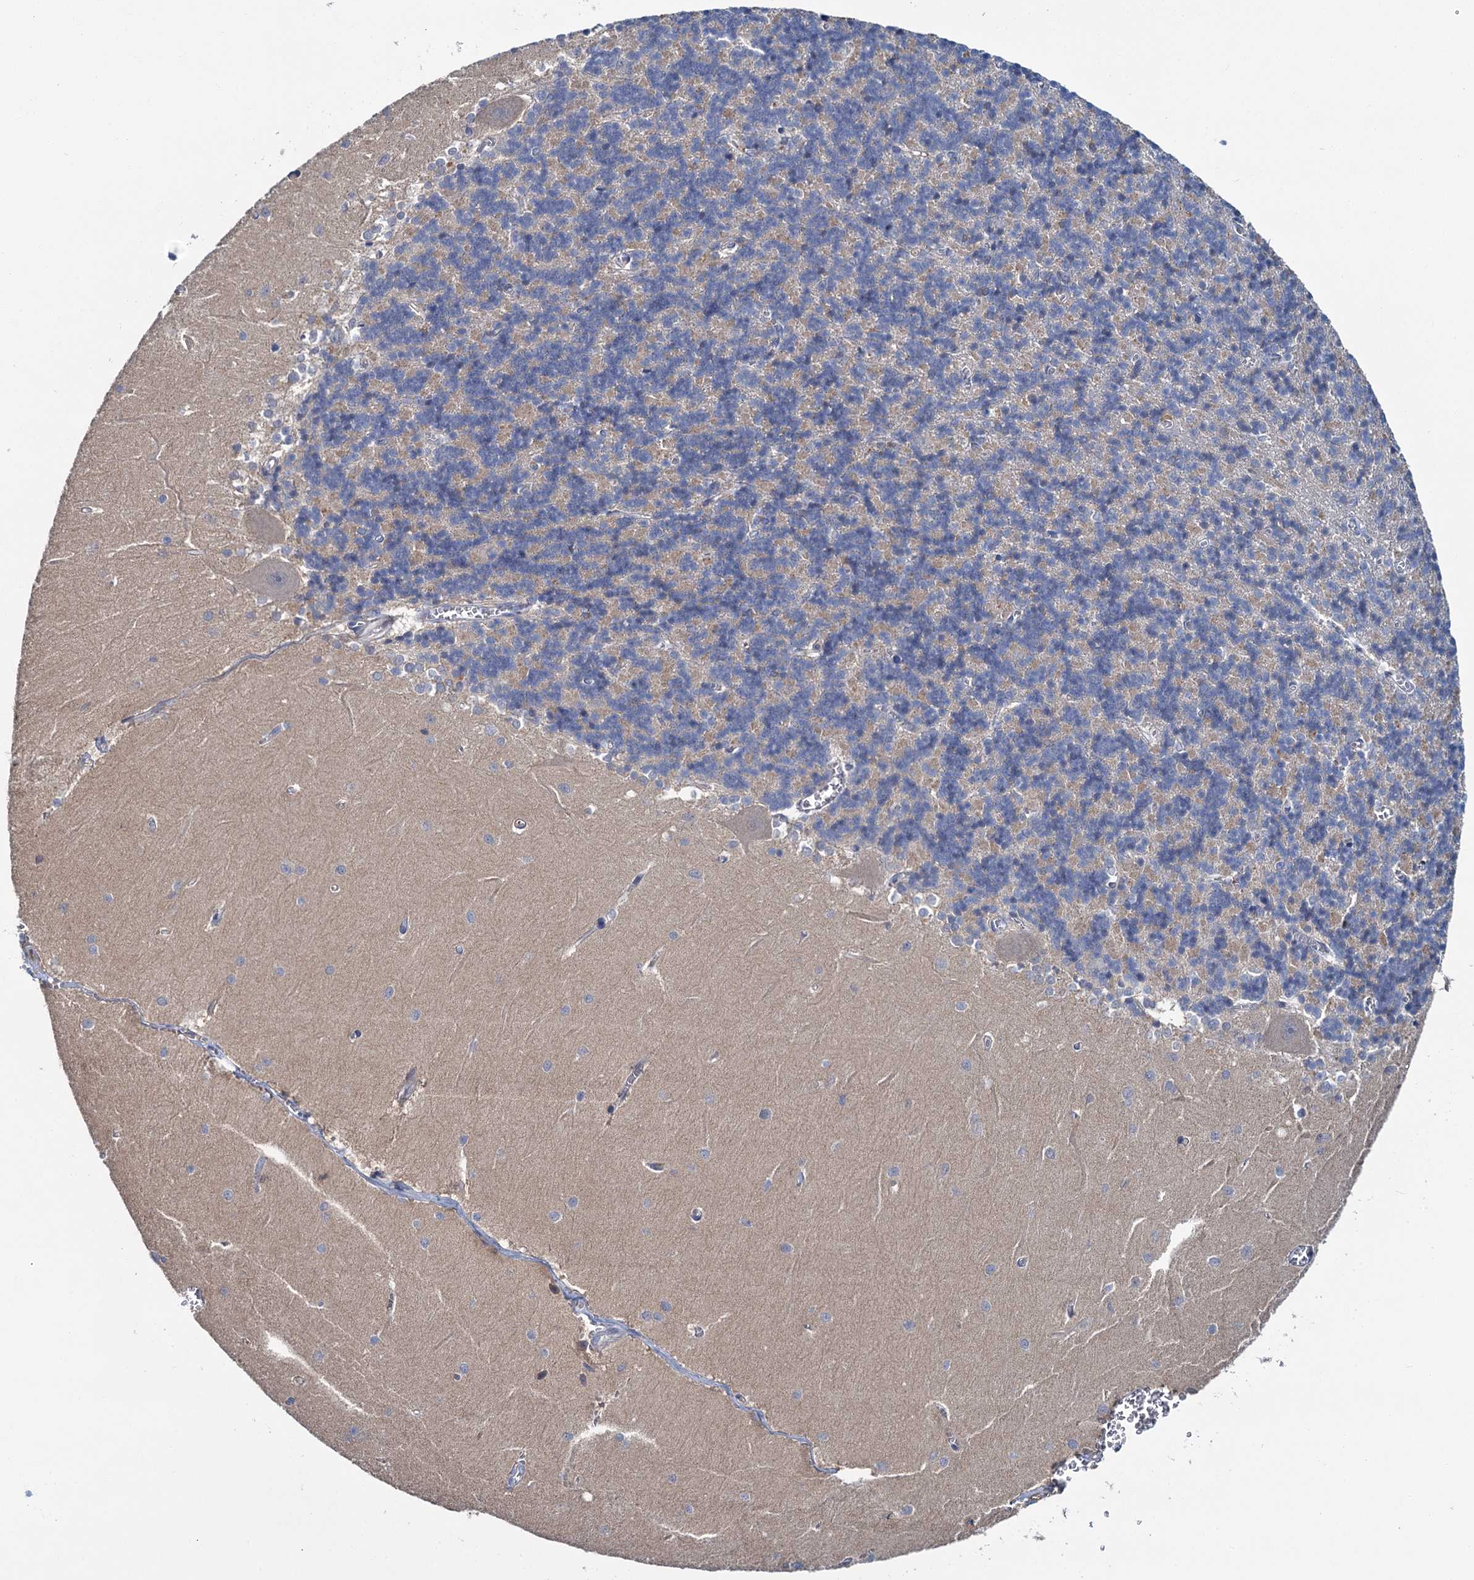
{"staining": {"intensity": "negative", "quantity": "none", "location": "none"}, "tissue": "cerebellum", "cell_type": "Cells in granular layer", "image_type": "normal", "snomed": [{"axis": "morphology", "description": "Normal tissue, NOS"}, {"axis": "topography", "description": "Cerebellum"}], "caption": "Cerebellum was stained to show a protein in brown. There is no significant staining in cells in granular layer. (Stains: DAB immunohistochemistry (IHC) with hematoxylin counter stain, Microscopy: brightfield microscopy at high magnification).", "gene": "FGFR2", "patient": {"sex": "male", "age": 37}}